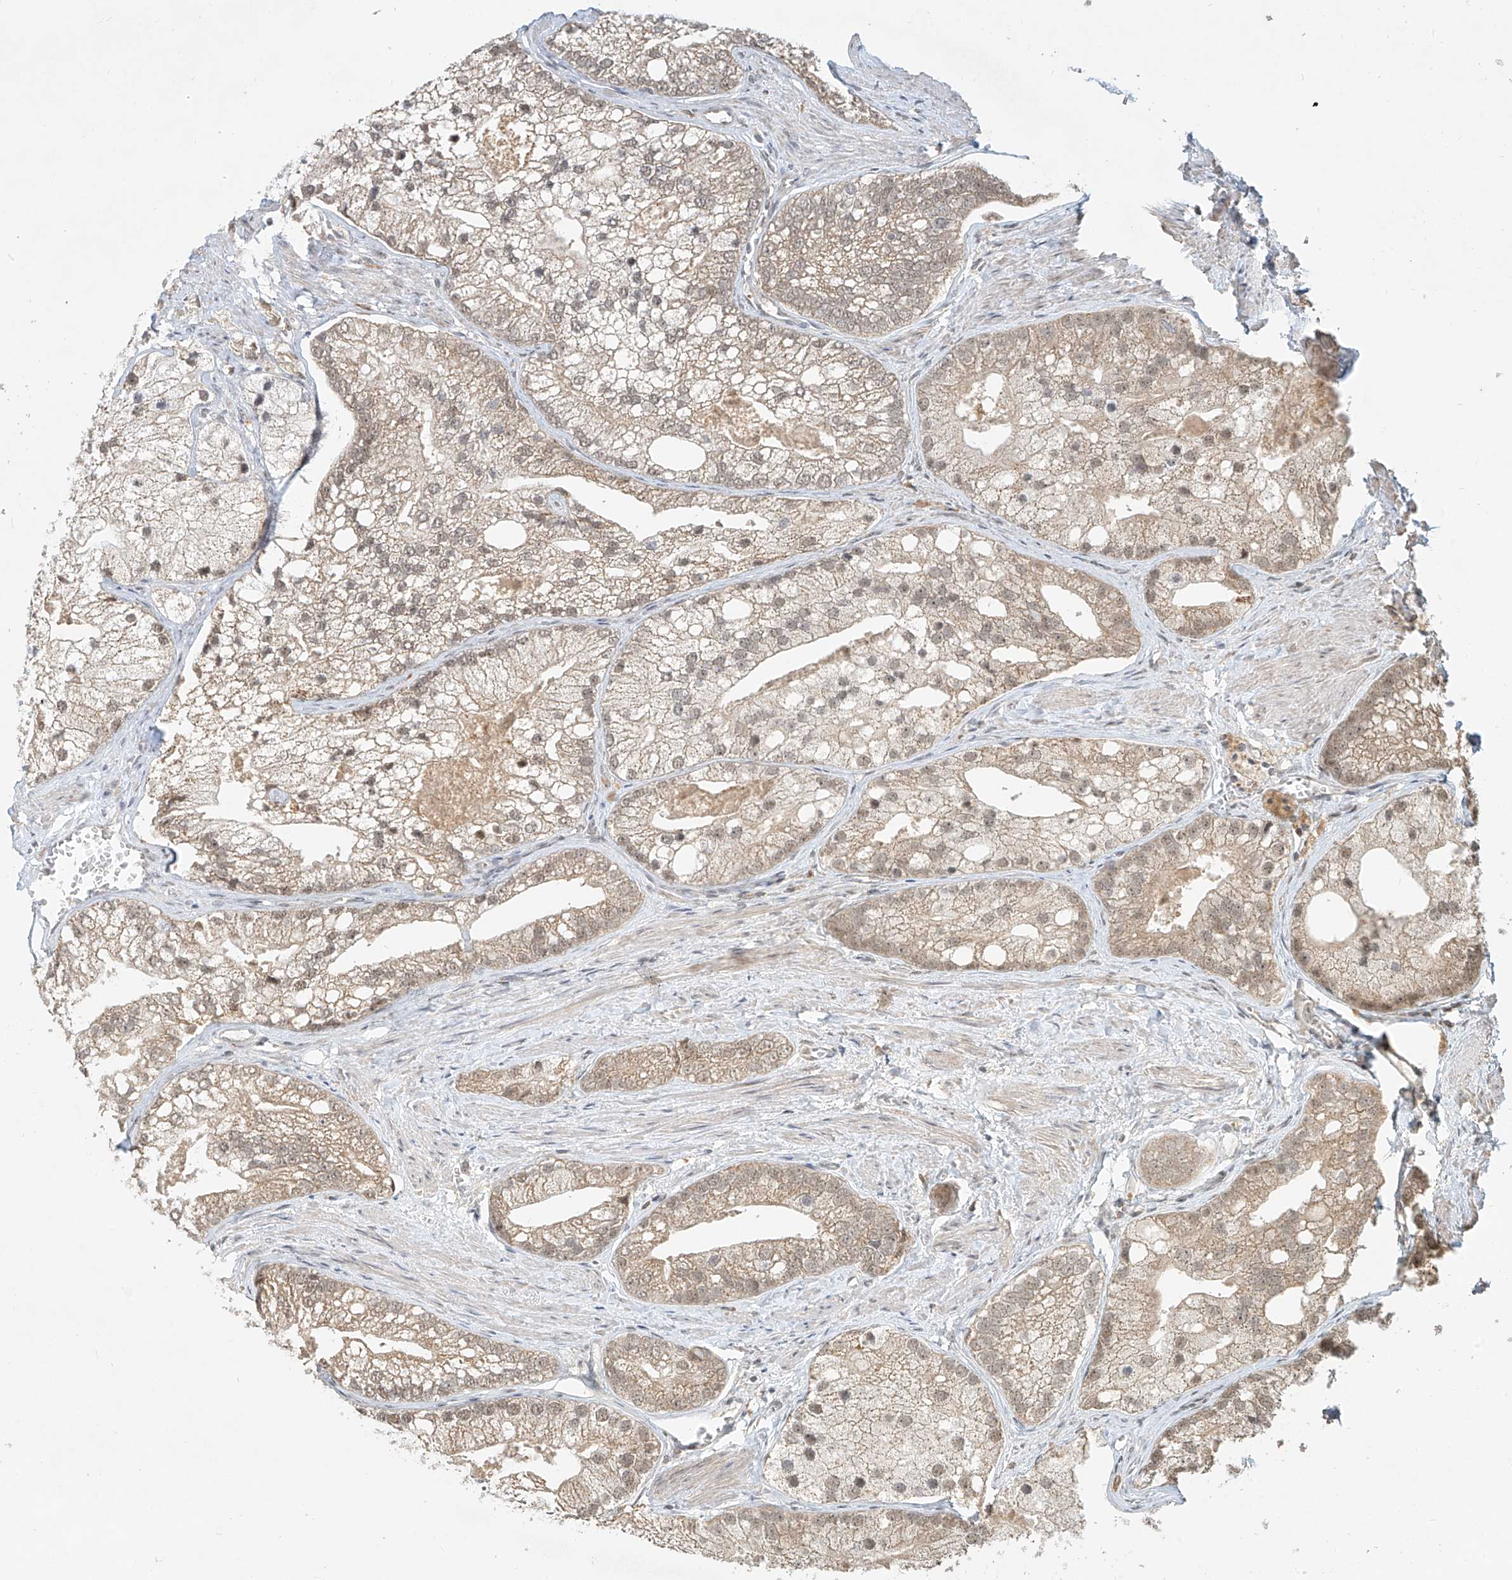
{"staining": {"intensity": "weak", "quantity": "25%-75%", "location": "cytoplasmic/membranous"}, "tissue": "prostate cancer", "cell_type": "Tumor cells", "image_type": "cancer", "snomed": [{"axis": "morphology", "description": "Adenocarcinoma, Low grade"}, {"axis": "topography", "description": "Prostate"}], "caption": "The micrograph reveals a brown stain indicating the presence of a protein in the cytoplasmic/membranous of tumor cells in adenocarcinoma (low-grade) (prostate).", "gene": "SYTL3", "patient": {"sex": "male", "age": 69}}